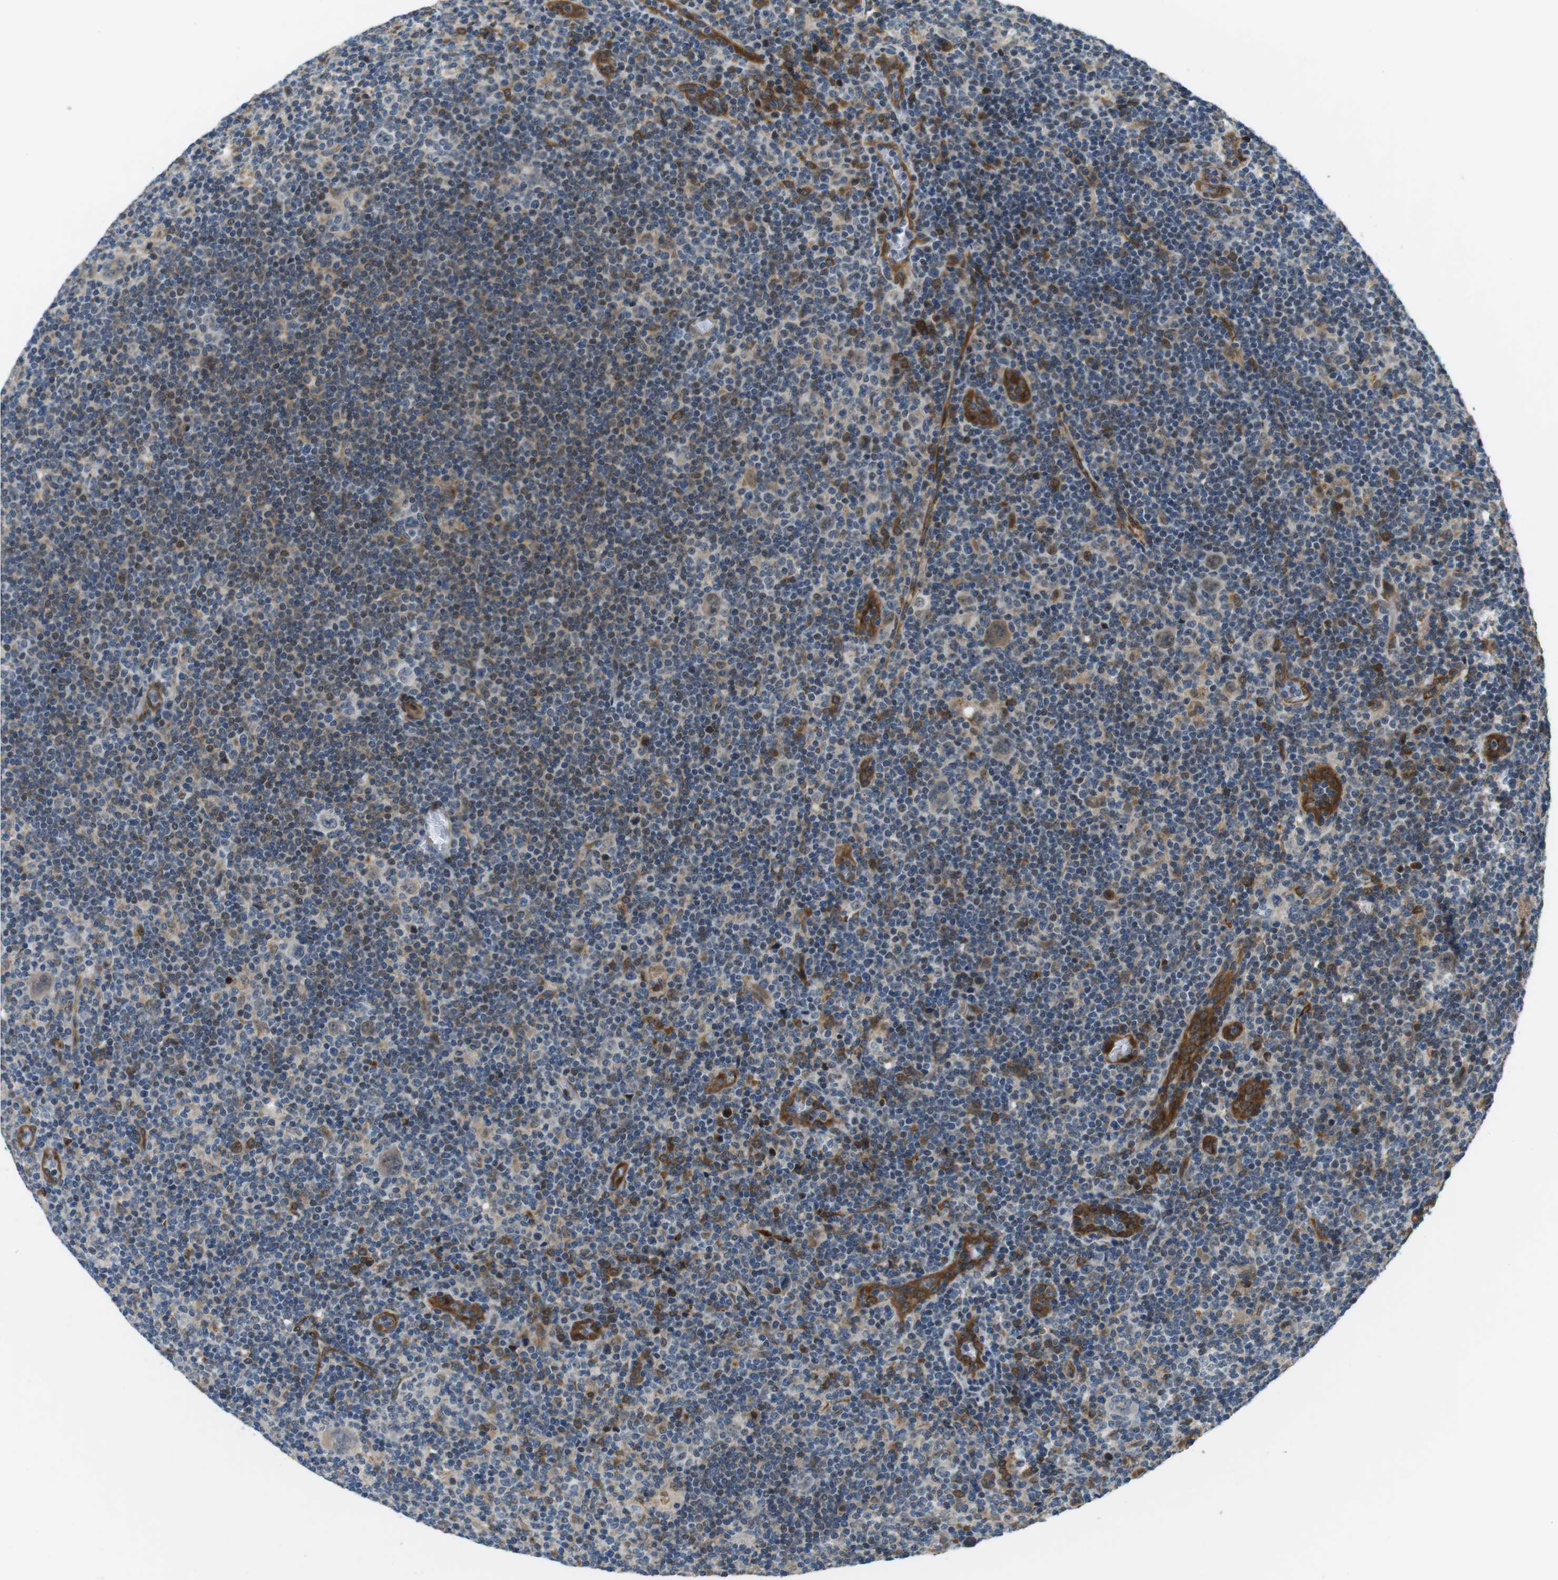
{"staining": {"intensity": "moderate", "quantity": "25%-75%", "location": "cytoplasmic/membranous"}, "tissue": "lymphoma", "cell_type": "Tumor cells", "image_type": "cancer", "snomed": [{"axis": "morphology", "description": "Hodgkin's disease, NOS"}, {"axis": "topography", "description": "Lymph node"}], "caption": "IHC of Hodgkin's disease demonstrates medium levels of moderate cytoplasmic/membranous positivity in about 25%-75% of tumor cells.", "gene": "PALD1", "patient": {"sex": "female", "age": 57}}